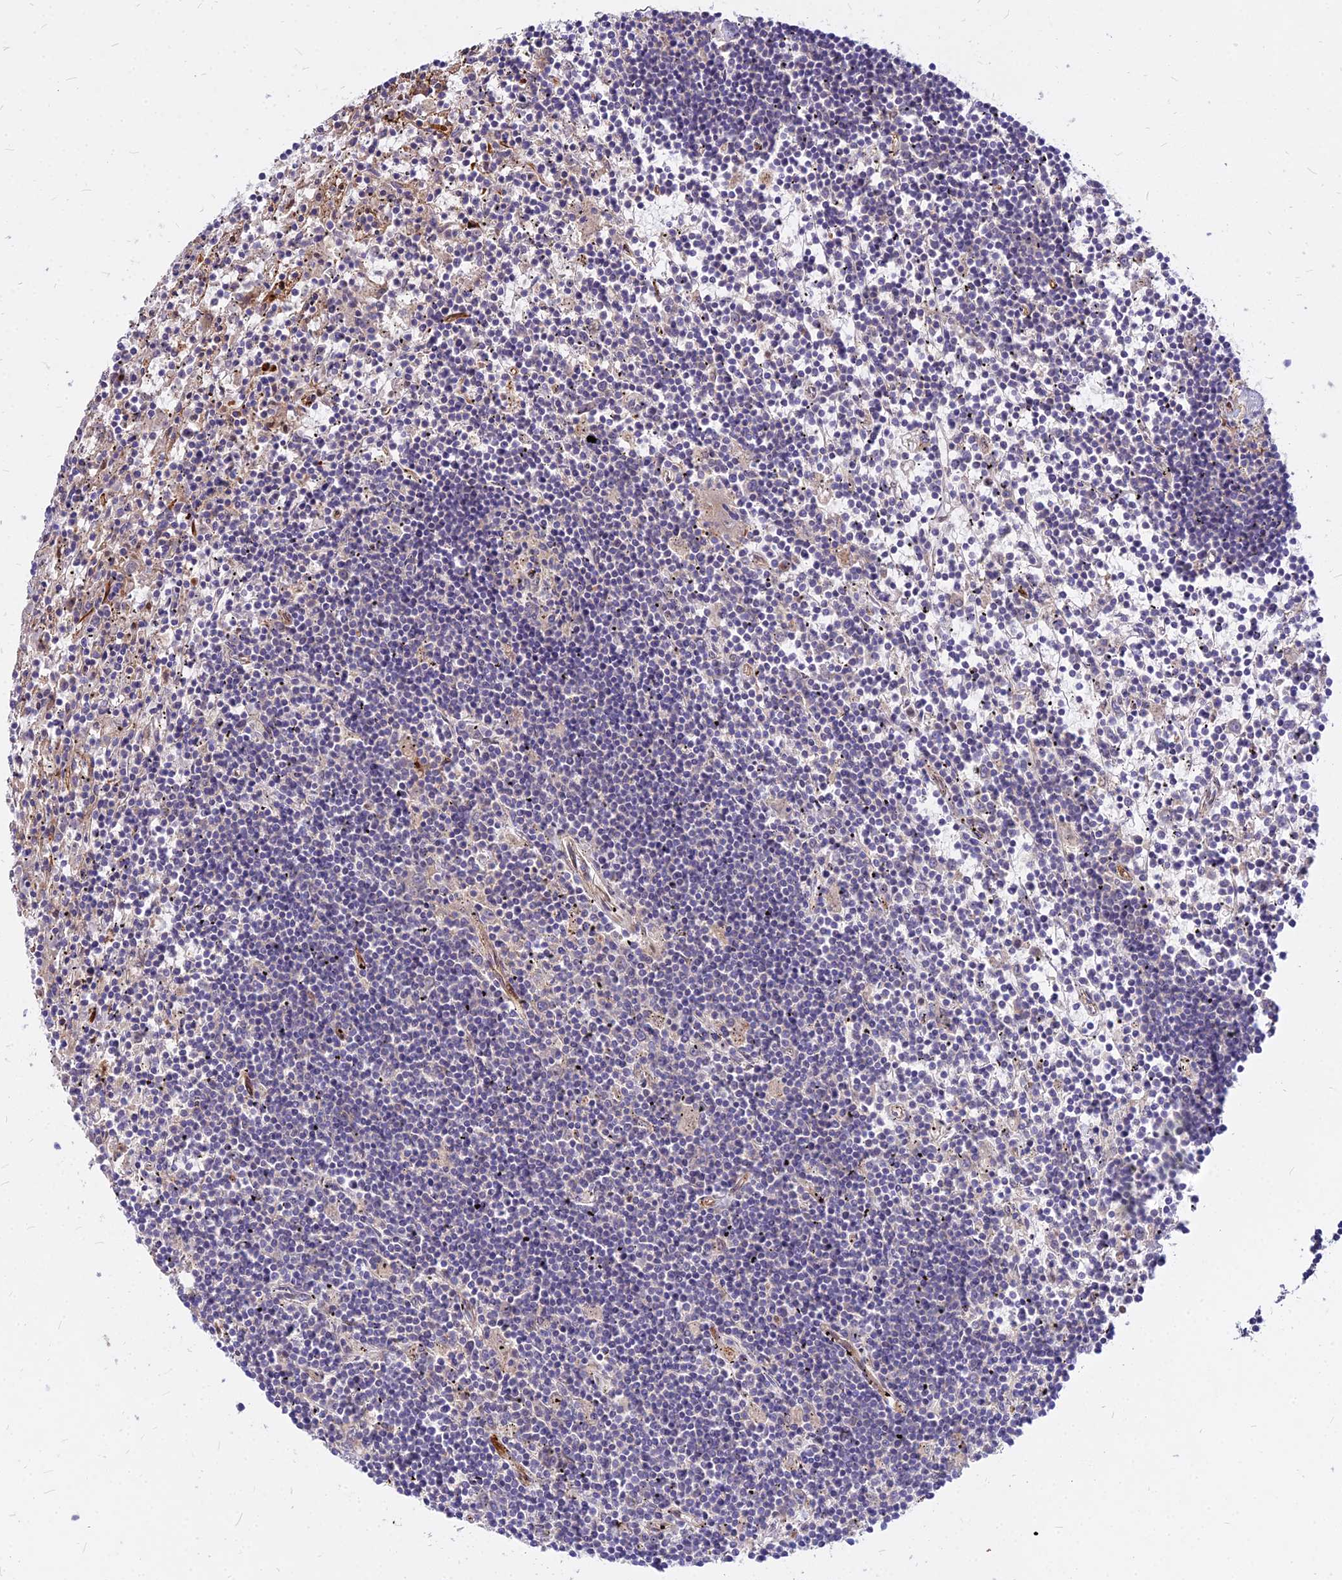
{"staining": {"intensity": "negative", "quantity": "none", "location": "none"}, "tissue": "lymphoma", "cell_type": "Tumor cells", "image_type": "cancer", "snomed": [{"axis": "morphology", "description": "Malignant lymphoma, non-Hodgkin's type, Low grade"}, {"axis": "topography", "description": "Spleen"}], "caption": "Malignant lymphoma, non-Hodgkin's type (low-grade) was stained to show a protein in brown. There is no significant staining in tumor cells.", "gene": "COMMD10", "patient": {"sex": "male", "age": 76}}